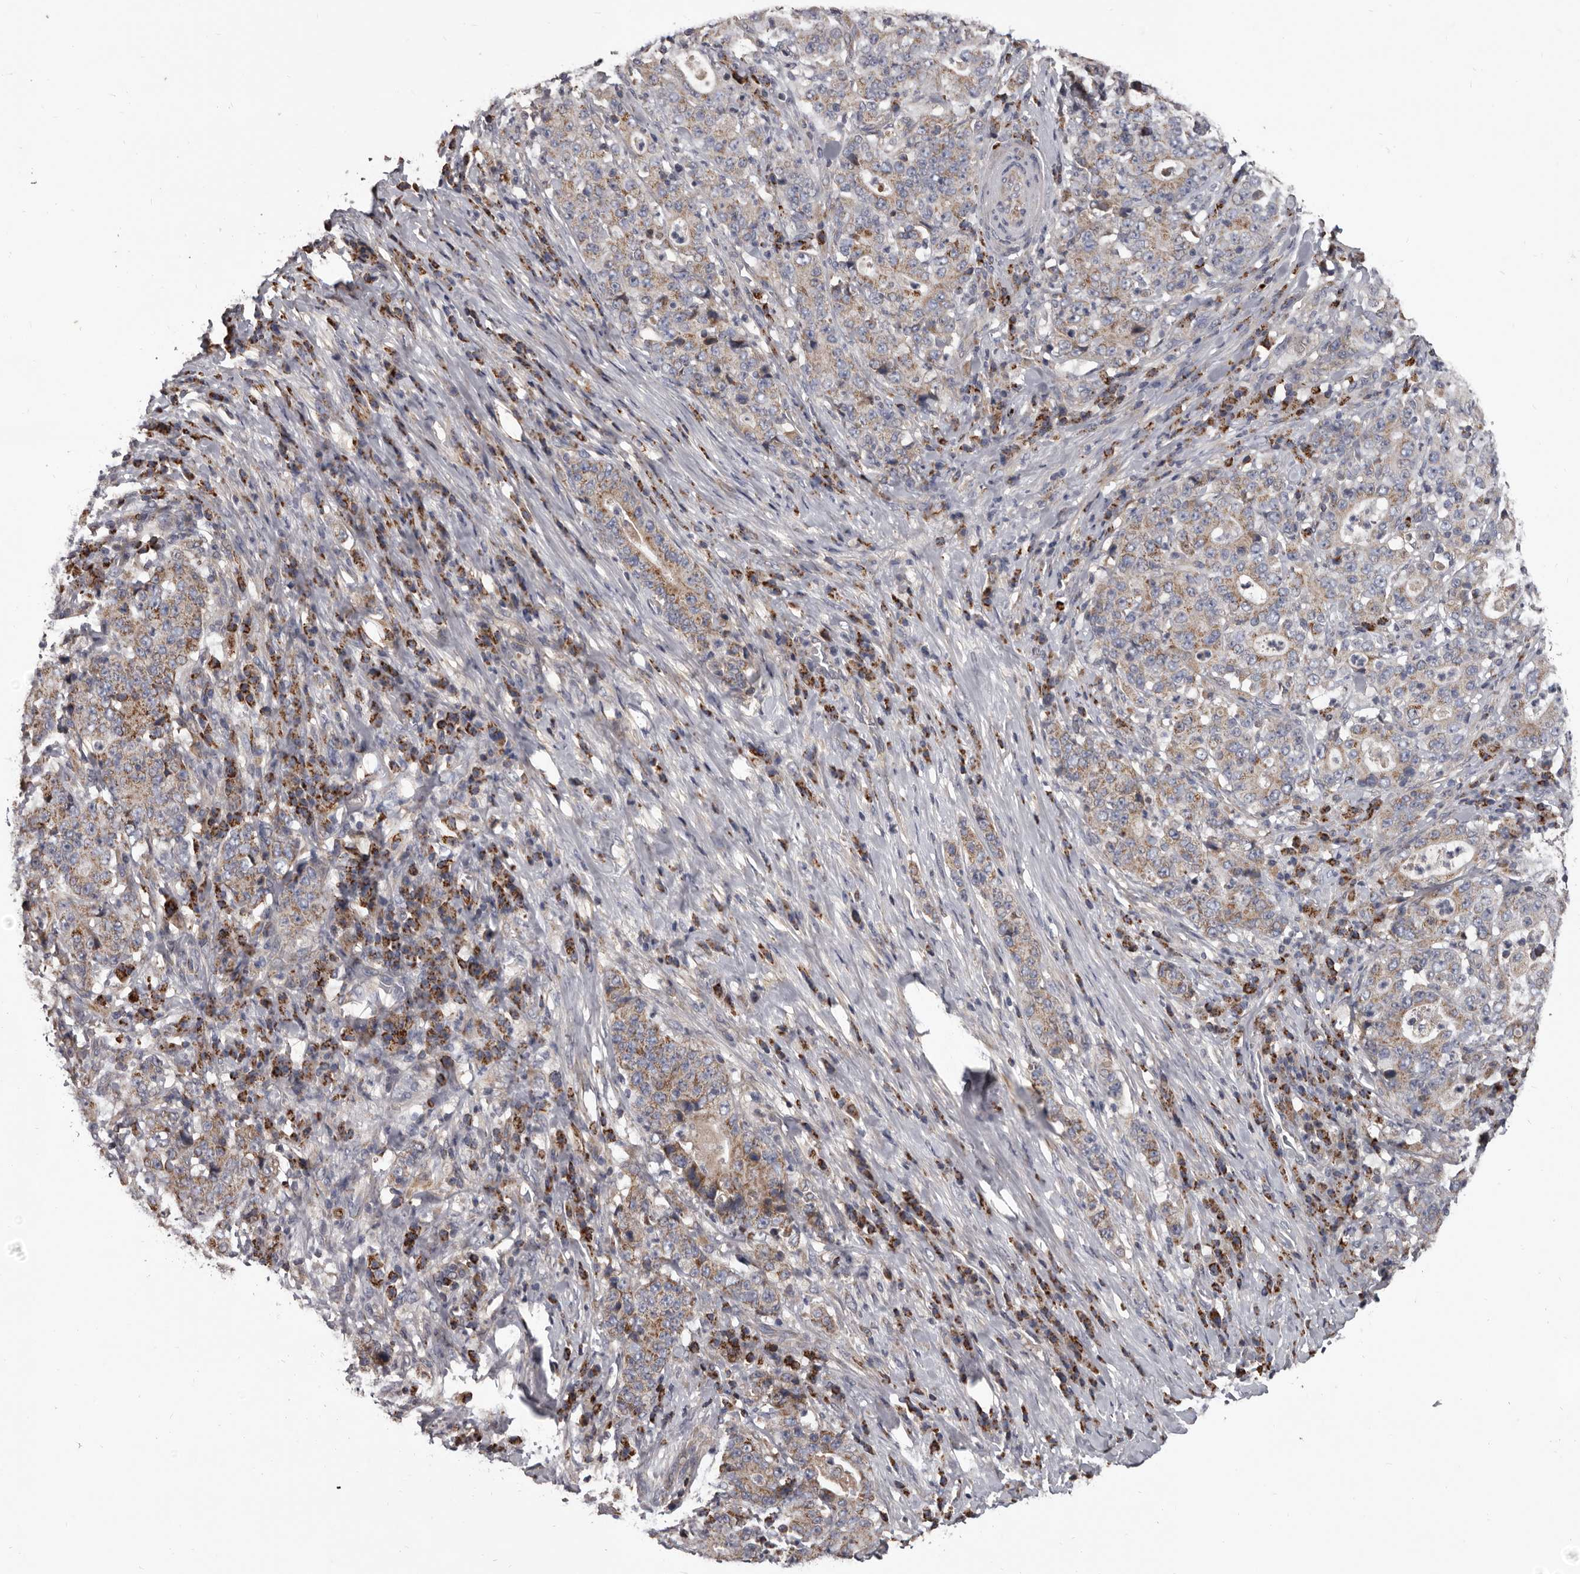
{"staining": {"intensity": "weak", "quantity": ">75%", "location": "cytoplasmic/membranous"}, "tissue": "stomach cancer", "cell_type": "Tumor cells", "image_type": "cancer", "snomed": [{"axis": "morphology", "description": "Normal tissue, NOS"}, {"axis": "morphology", "description": "Adenocarcinoma, NOS"}, {"axis": "topography", "description": "Stomach, upper"}, {"axis": "topography", "description": "Stomach"}], "caption": "Immunohistochemistry histopathology image of neoplastic tissue: stomach adenocarcinoma stained using IHC shows low levels of weak protein expression localized specifically in the cytoplasmic/membranous of tumor cells, appearing as a cytoplasmic/membranous brown color.", "gene": "ALDH5A1", "patient": {"sex": "male", "age": 59}}